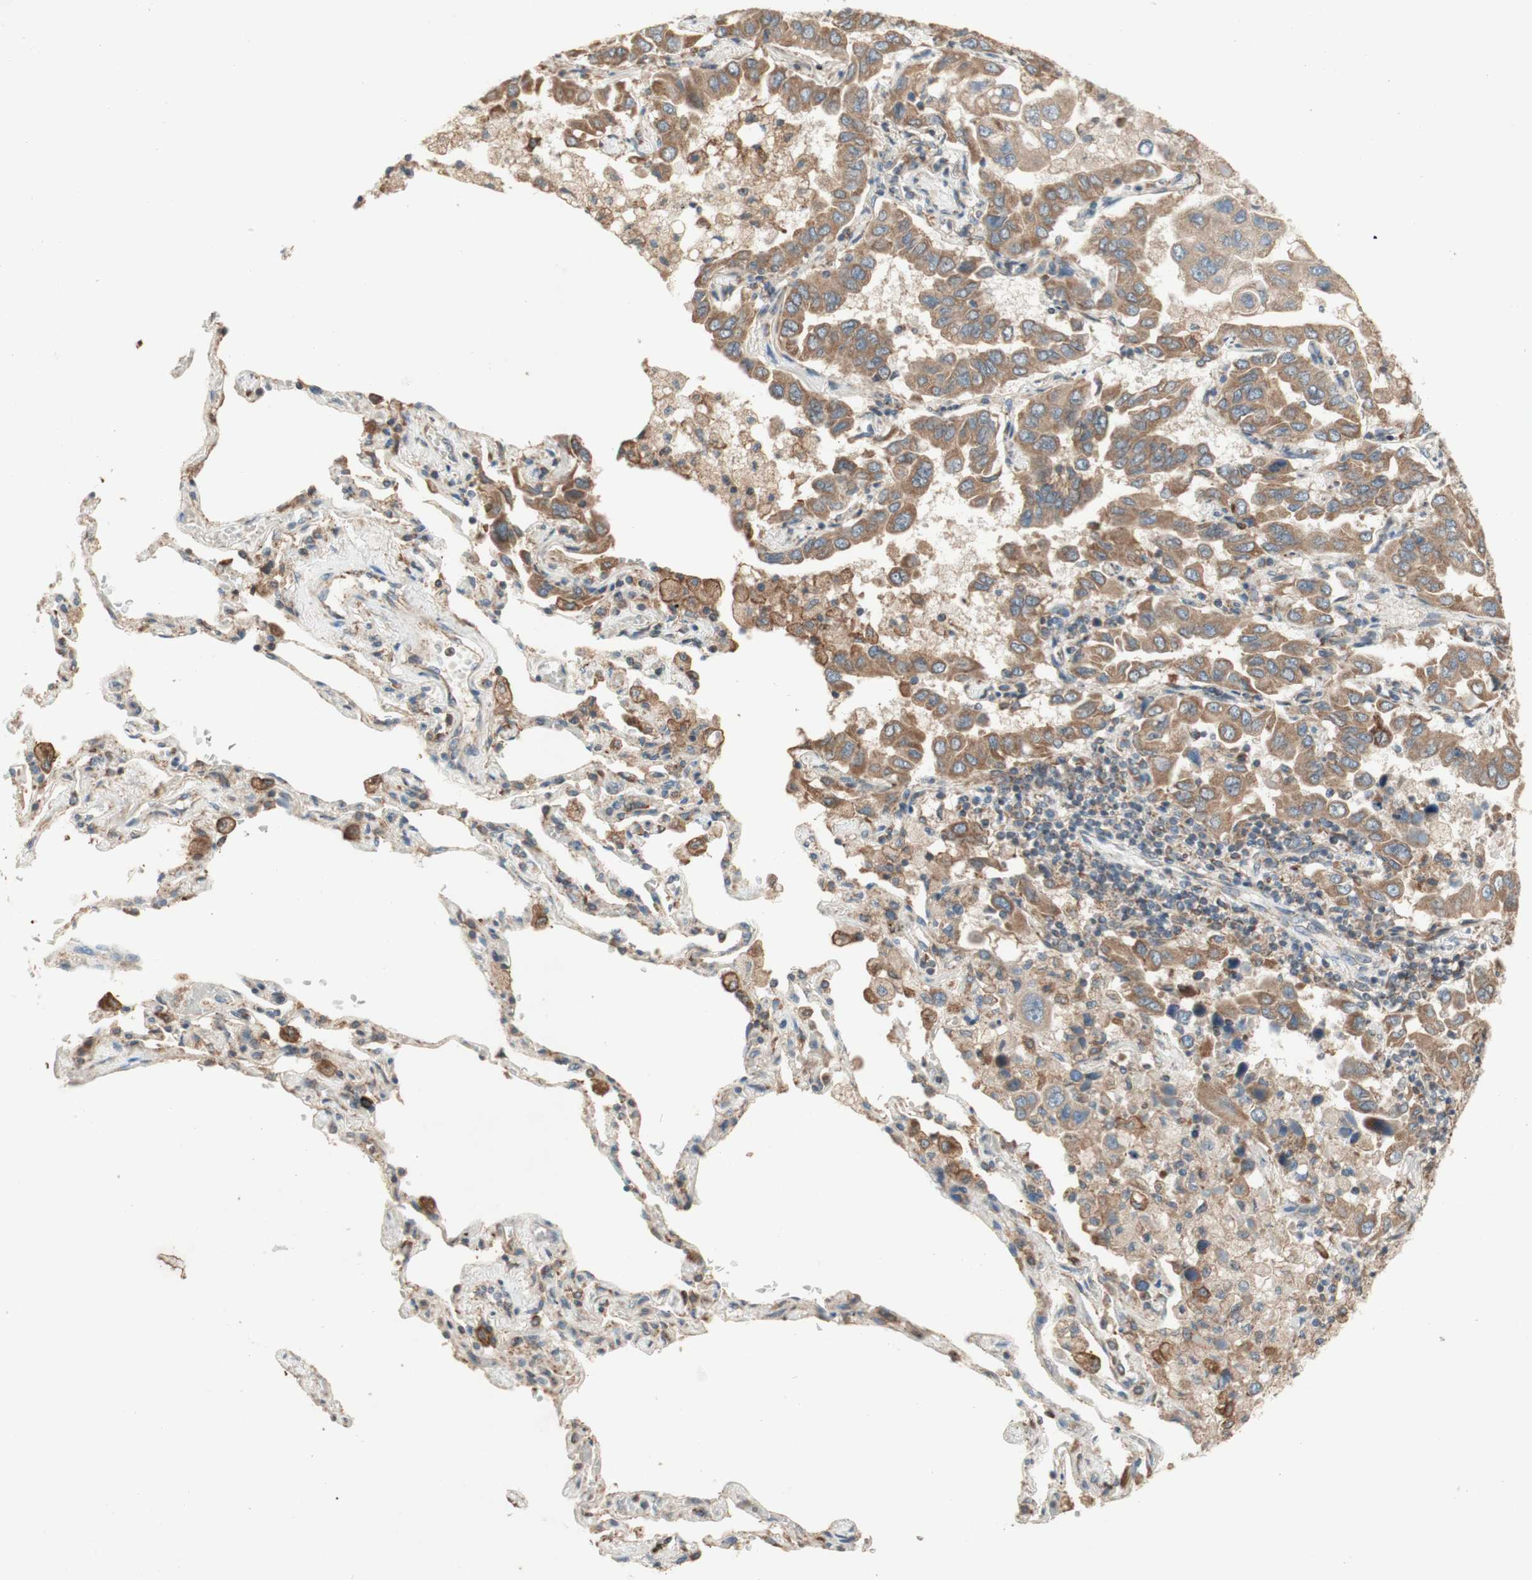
{"staining": {"intensity": "moderate", "quantity": ">75%", "location": "cytoplasmic/membranous"}, "tissue": "lung cancer", "cell_type": "Tumor cells", "image_type": "cancer", "snomed": [{"axis": "morphology", "description": "Adenocarcinoma, NOS"}, {"axis": "topography", "description": "Lung"}], "caption": "Immunohistochemical staining of human adenocarcinoma (lung) reveals medium levels of moderate cytoplasmic/membranous expression in approximately >75% of tumor cells.", "gene": "SOCS2", "patient": {"sex": "male", "age": 64}}